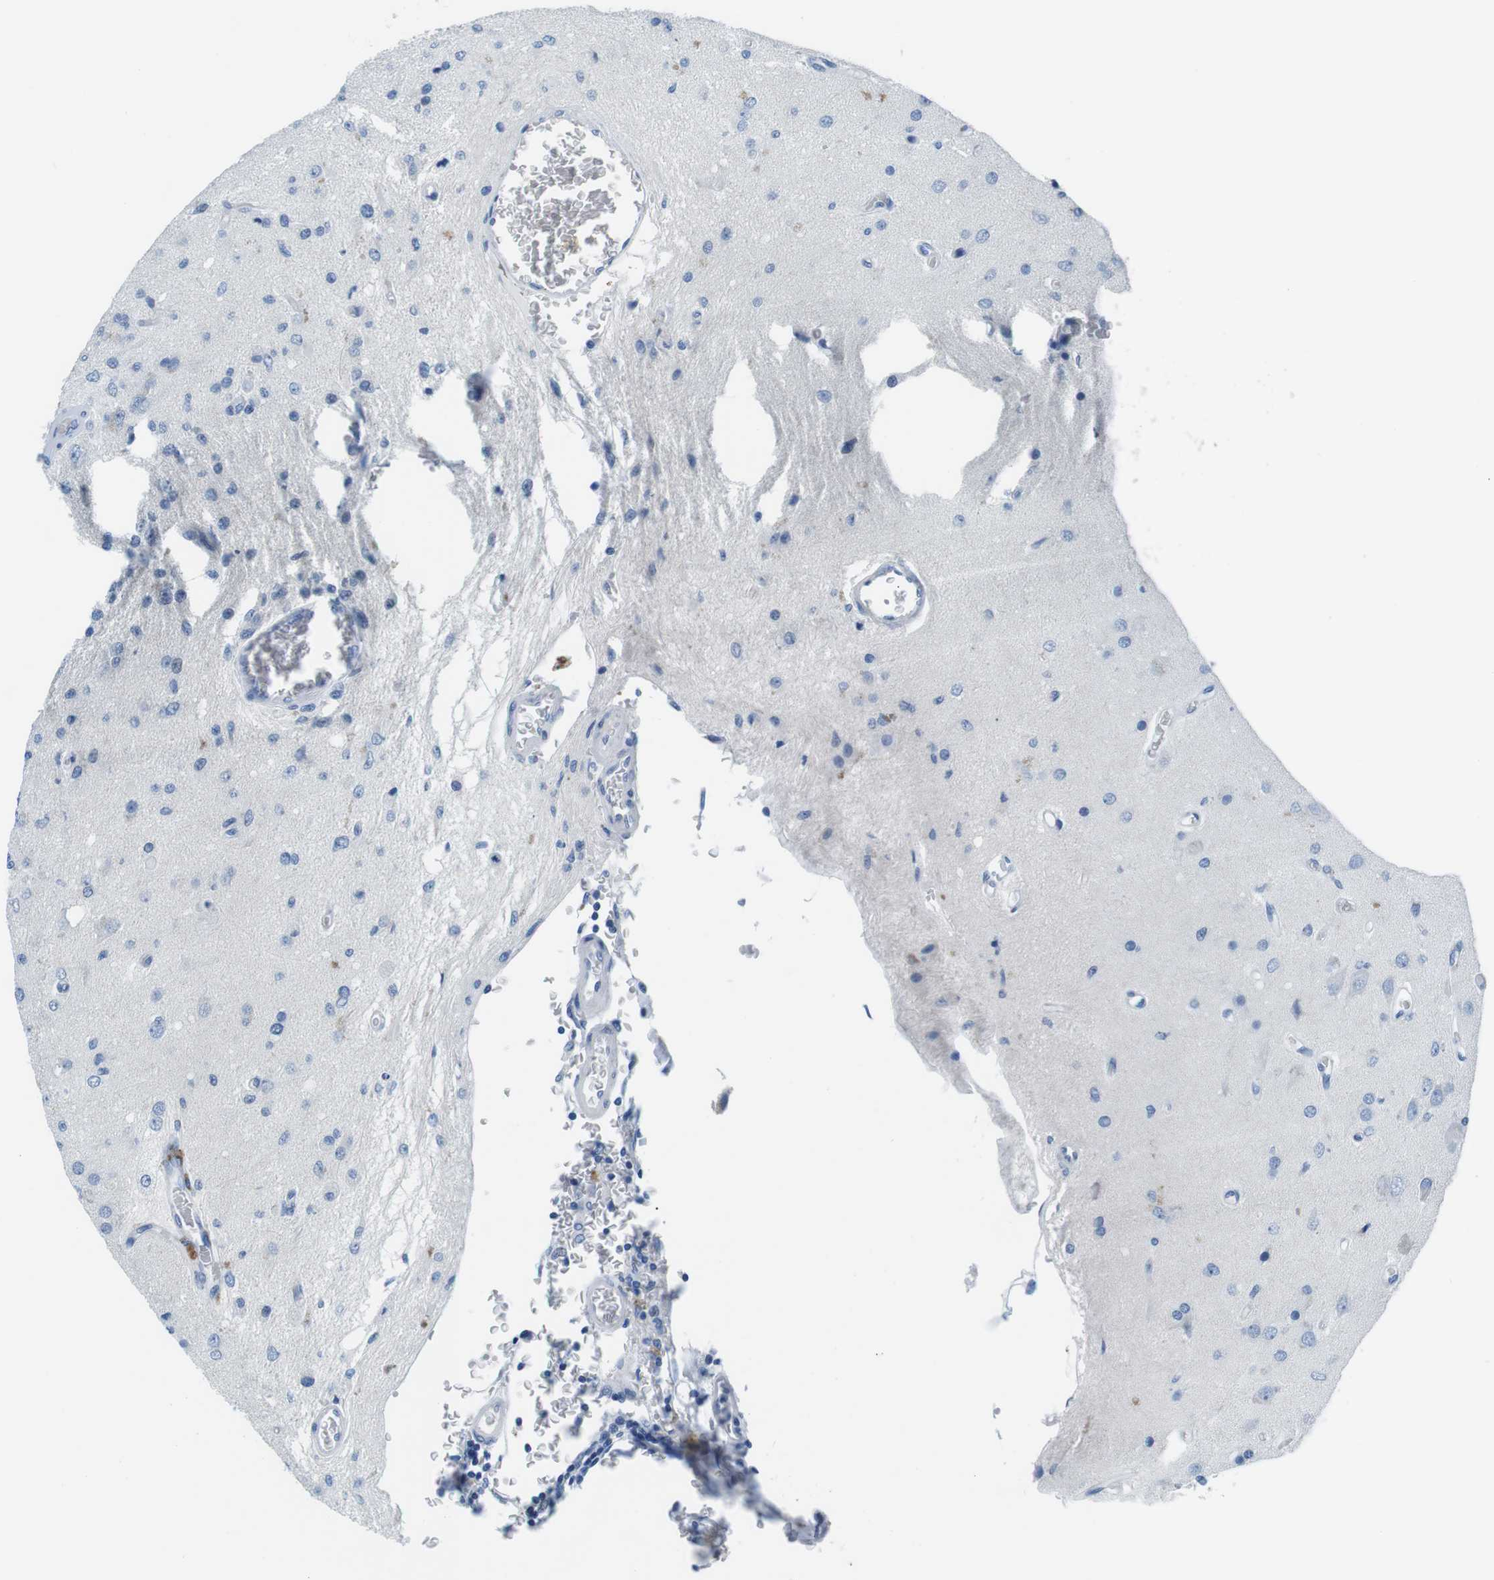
{"staining": {"intensity": "negative", "quantity": "none", "location": "none"}, "tissue": "glioma", "cell_type": "Tumor cells", "image_type": "cancer", "snomed": [{"axis": "morphology", "description": "Normal tissue, NOS"}, {"axis": "morphology", "description": "Glioma, malignant, High grade"}, {"axis": "topography", "description": "Cerebral cortex"}], "caption": "Tumor cells are negative for brown protein staining in glioma.", "gene": "MUC2", "patient": {"sex": "male", "age": 77}}